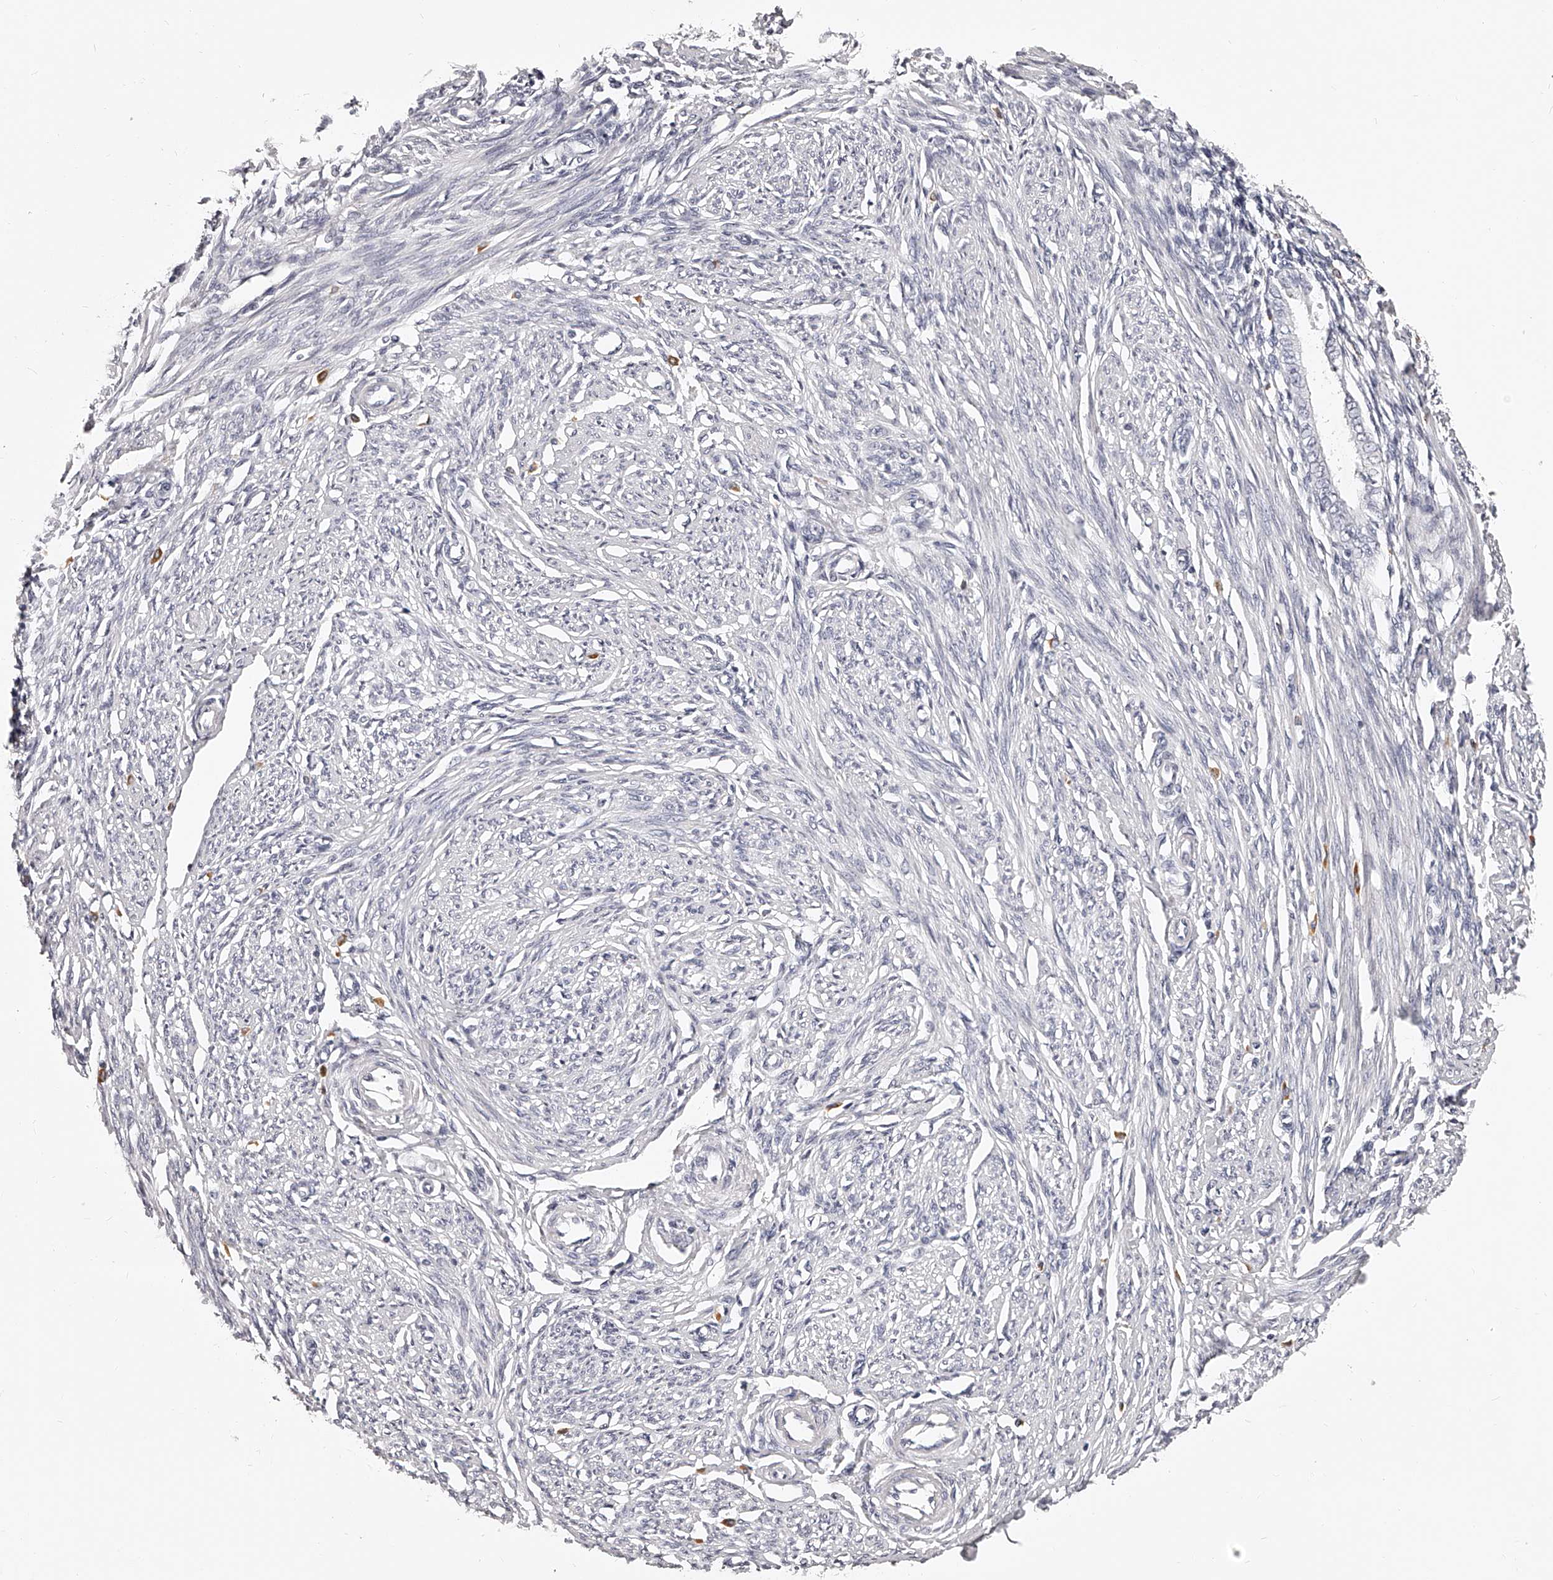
{"staining": {"intensity": "negative", "quantity": "none", "location": "none"}, "tissue": "endometrium", "cell_type": "Cells in endometrial stroma", "image_type": "normal", "snomed": [{"axis": "morphology", "description": "Normal tissue, NOS"}, {"axis": "topography", "description": "Endometrium"}], "caption": "This histopathology image is of benign endometrium stained with IHC to label a protein in brown with the nuclei are counter-stained blue. There is no expression in cells in endometrial stroma.", "gene": "DMRT1", "patient": {"sex": "female", "age": 56}}